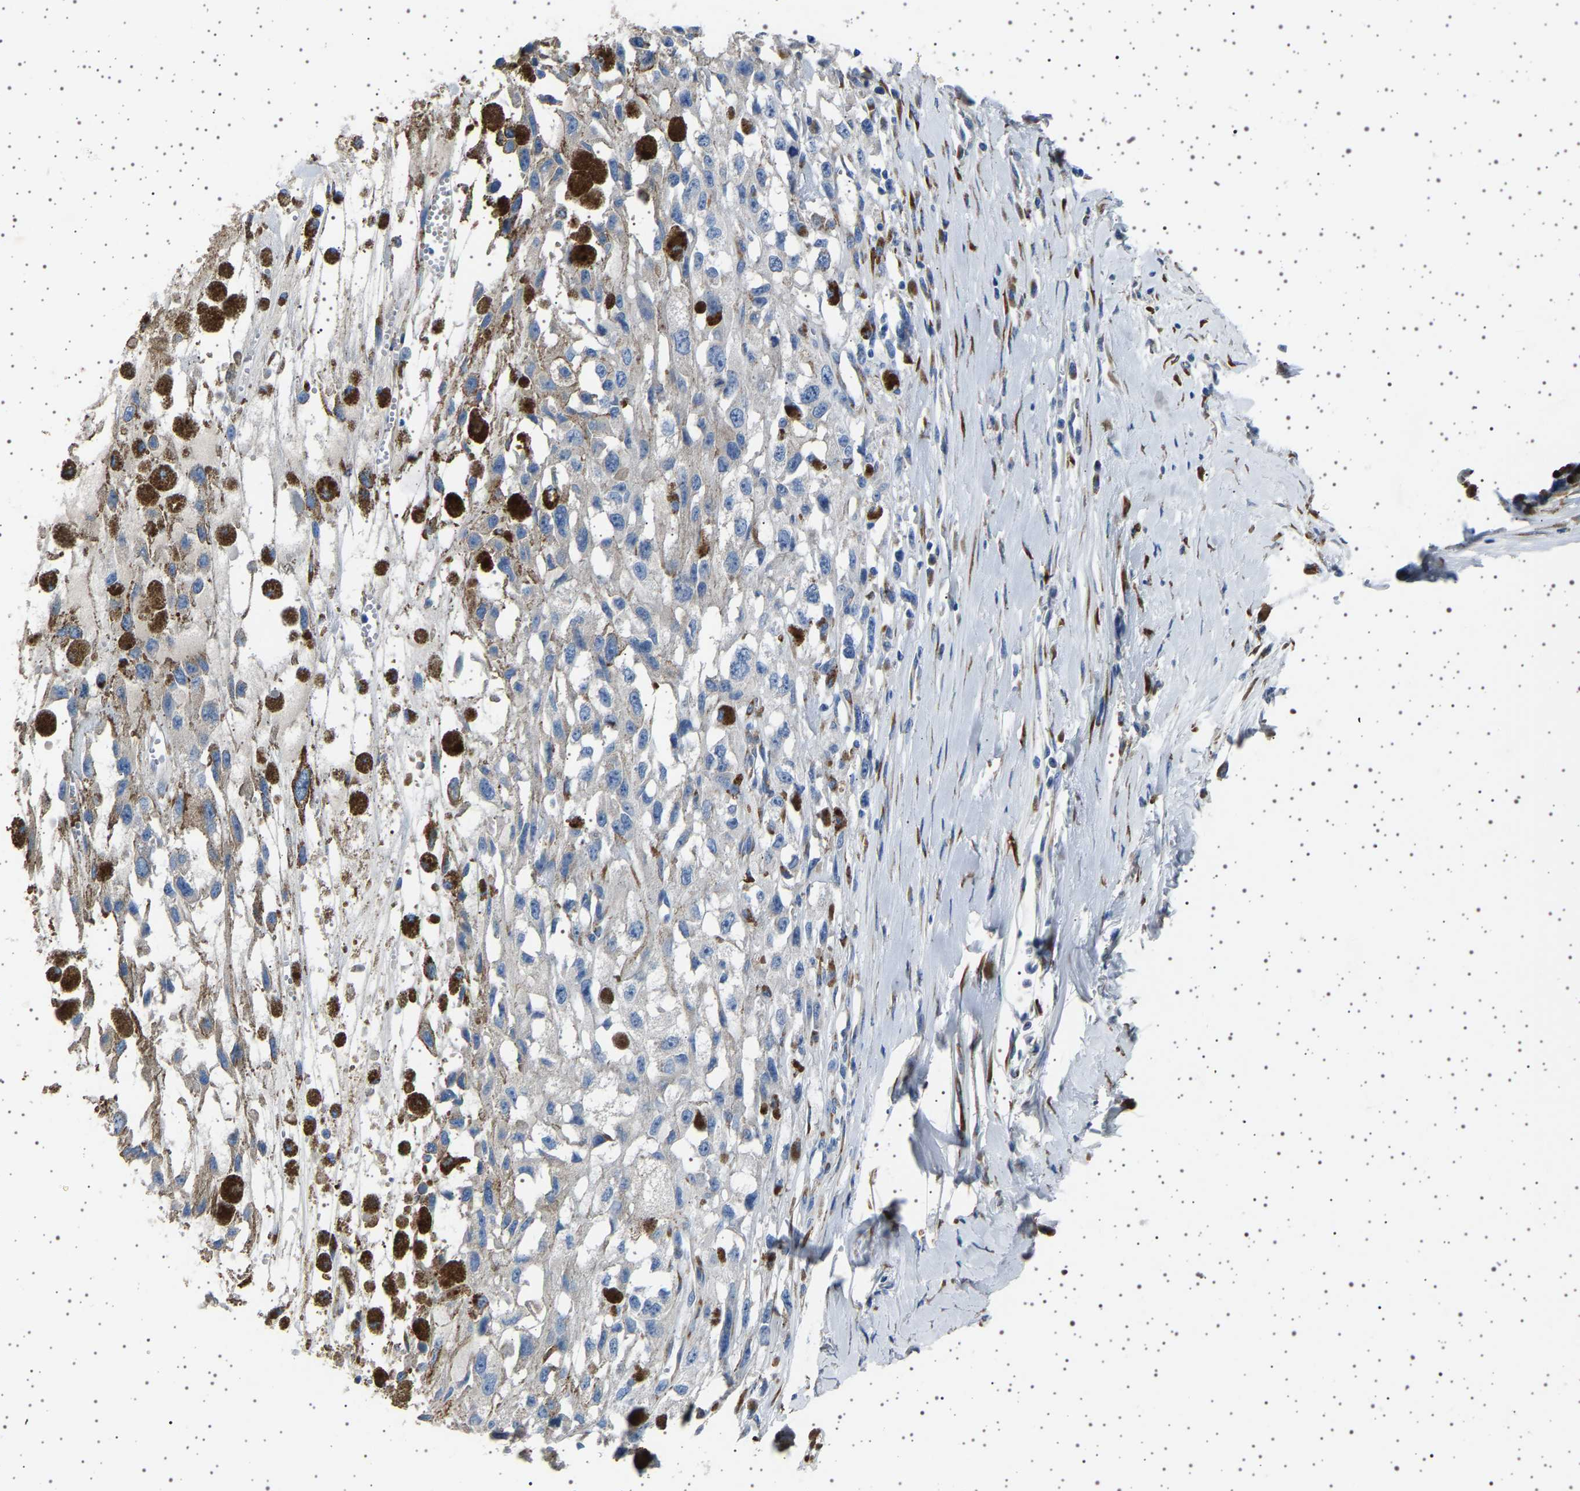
{"staining": {"intensity": "negative", "quantity": "none", "location": "none"}, "tissue": "melanoma", "cell_type": "Tumor cells", "image_type": "cancer", "snomed": [{"axis": "morphology", "description": "Malignant melanoma, Metastatic site"}, {"axis": "topography", "description": "Lymph node"}], "caption": "Immunohistochemistry (IHC) of human melanoma displays no staining in tumor cells.", "gene": "FTCD", "patient": {"sex": "male", "age": 59}}